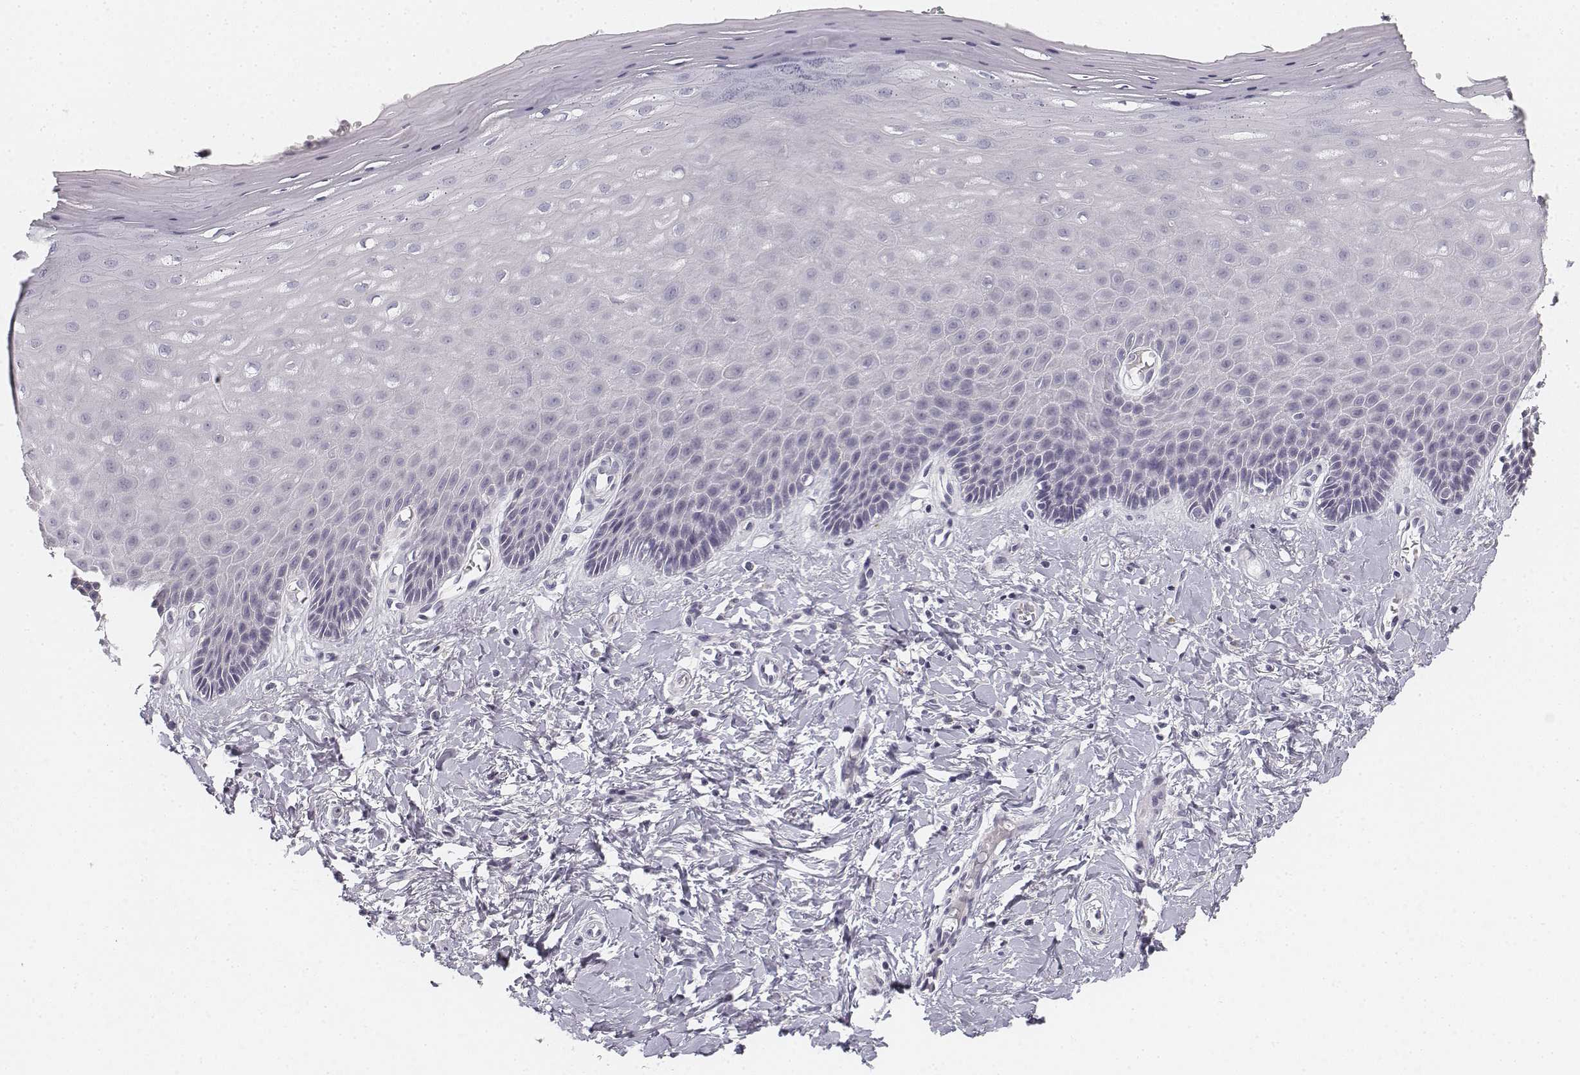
{"staining": {"intensity": "negative", "quantity": "none", "location": "none"}, "tissue": "vagina", "cell_type": "Squamous epithelial cells", "image_type": "normal", "snomed": [{"axis": "morphology", "description": "Normal tissue, NOS"}, {"axis": "topography", "description": "Vagina"}], "caption": "DAB immunohistochemical staining of unremarkable vagina displays no significant staining in squamous epithelial cells.", "gene": "DSG4", "patient": {"sex": "female", "age": 83}}